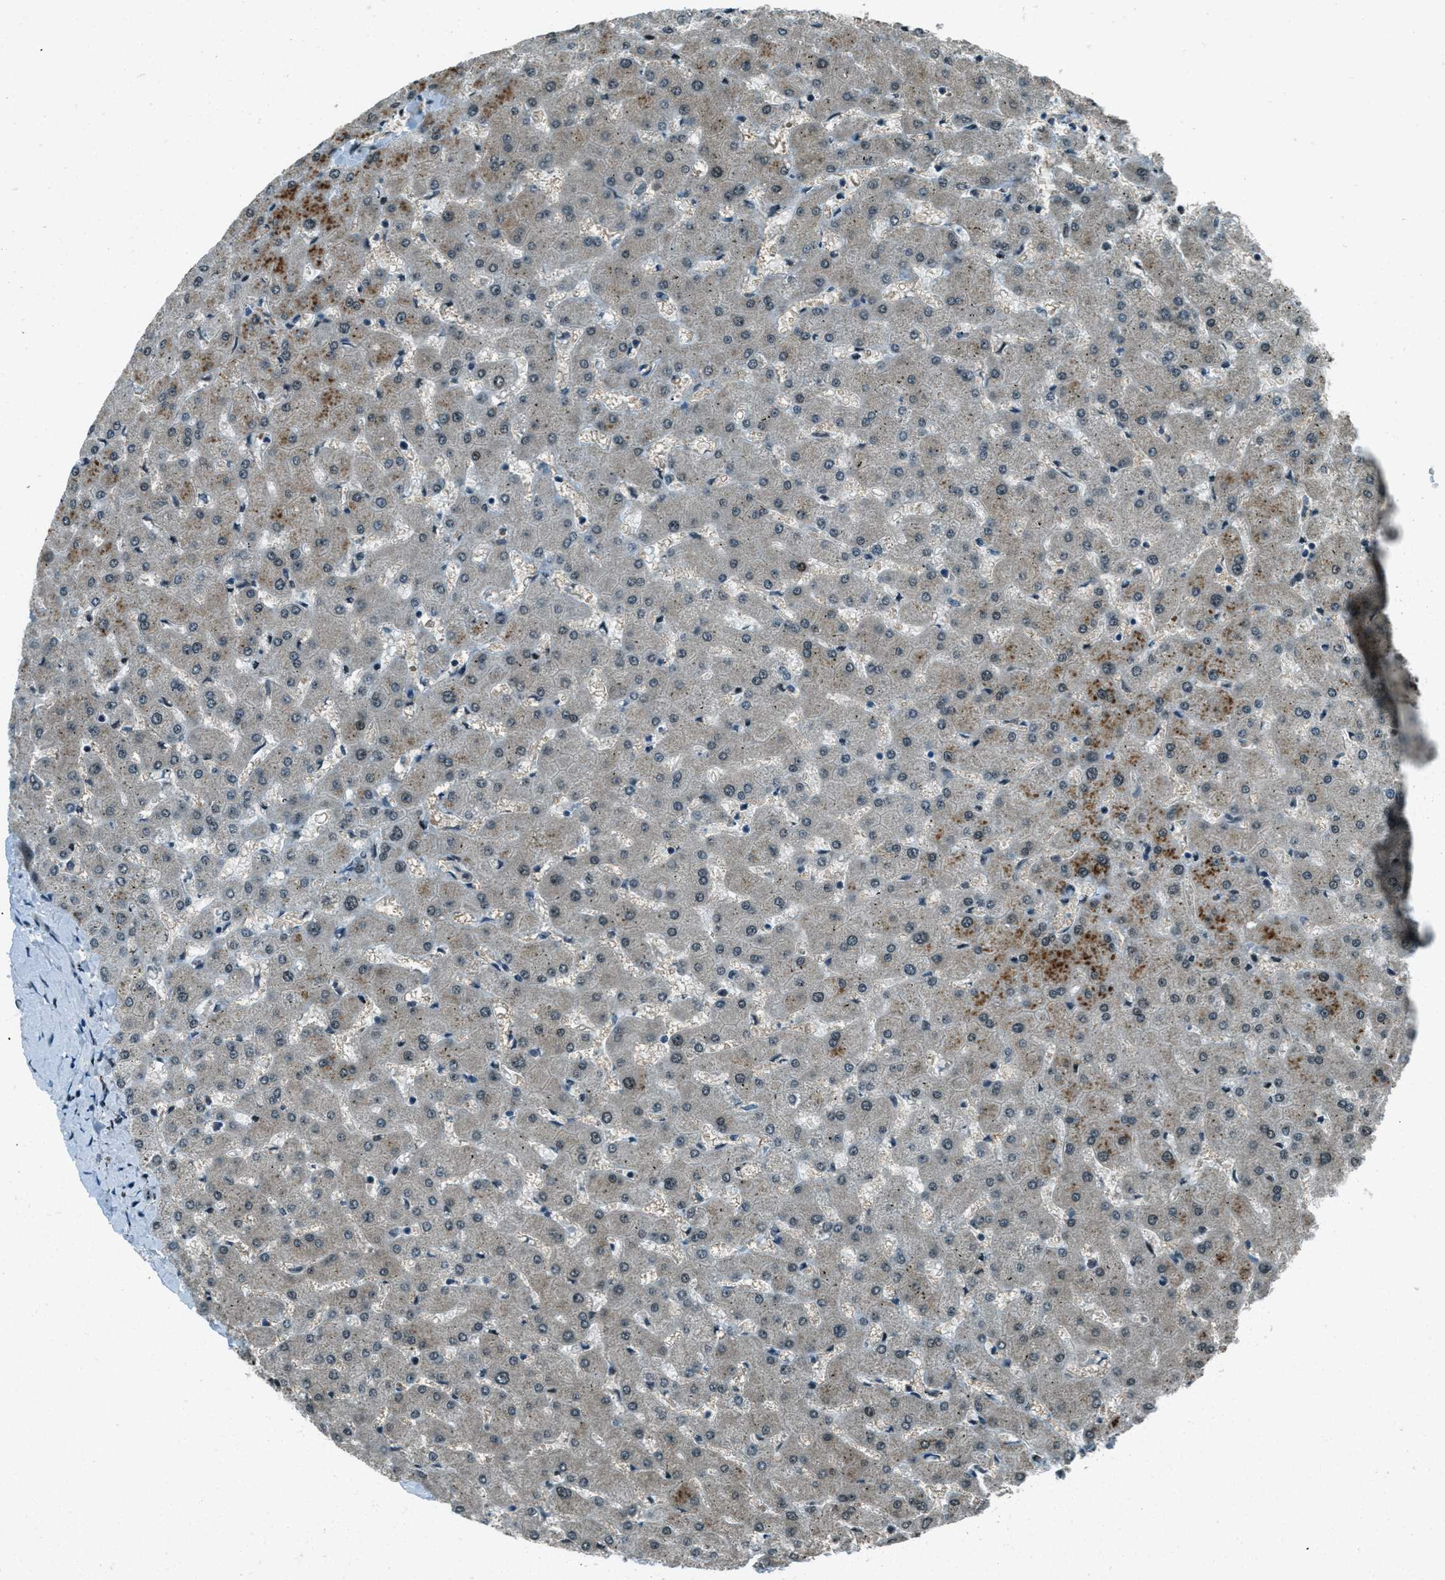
{"staining": {"intensity": "negative", "quantity": "none", "location": "none"}, "tissue": "liver", "cell_type": "Cholangiocytes", "image_type": "normal", "snomed": [{"axis": "morphology", "description": "Normal tissue, NOS"}, {"axis": "topography", "description": "Liver"}], "caption": "The histopathology image reveals no staining of cholangiocytes in unremarkable liver. Nuclei are stained in blue.", "gene": "TARDBP", "patient": {"sex": "female", "age": 63}}